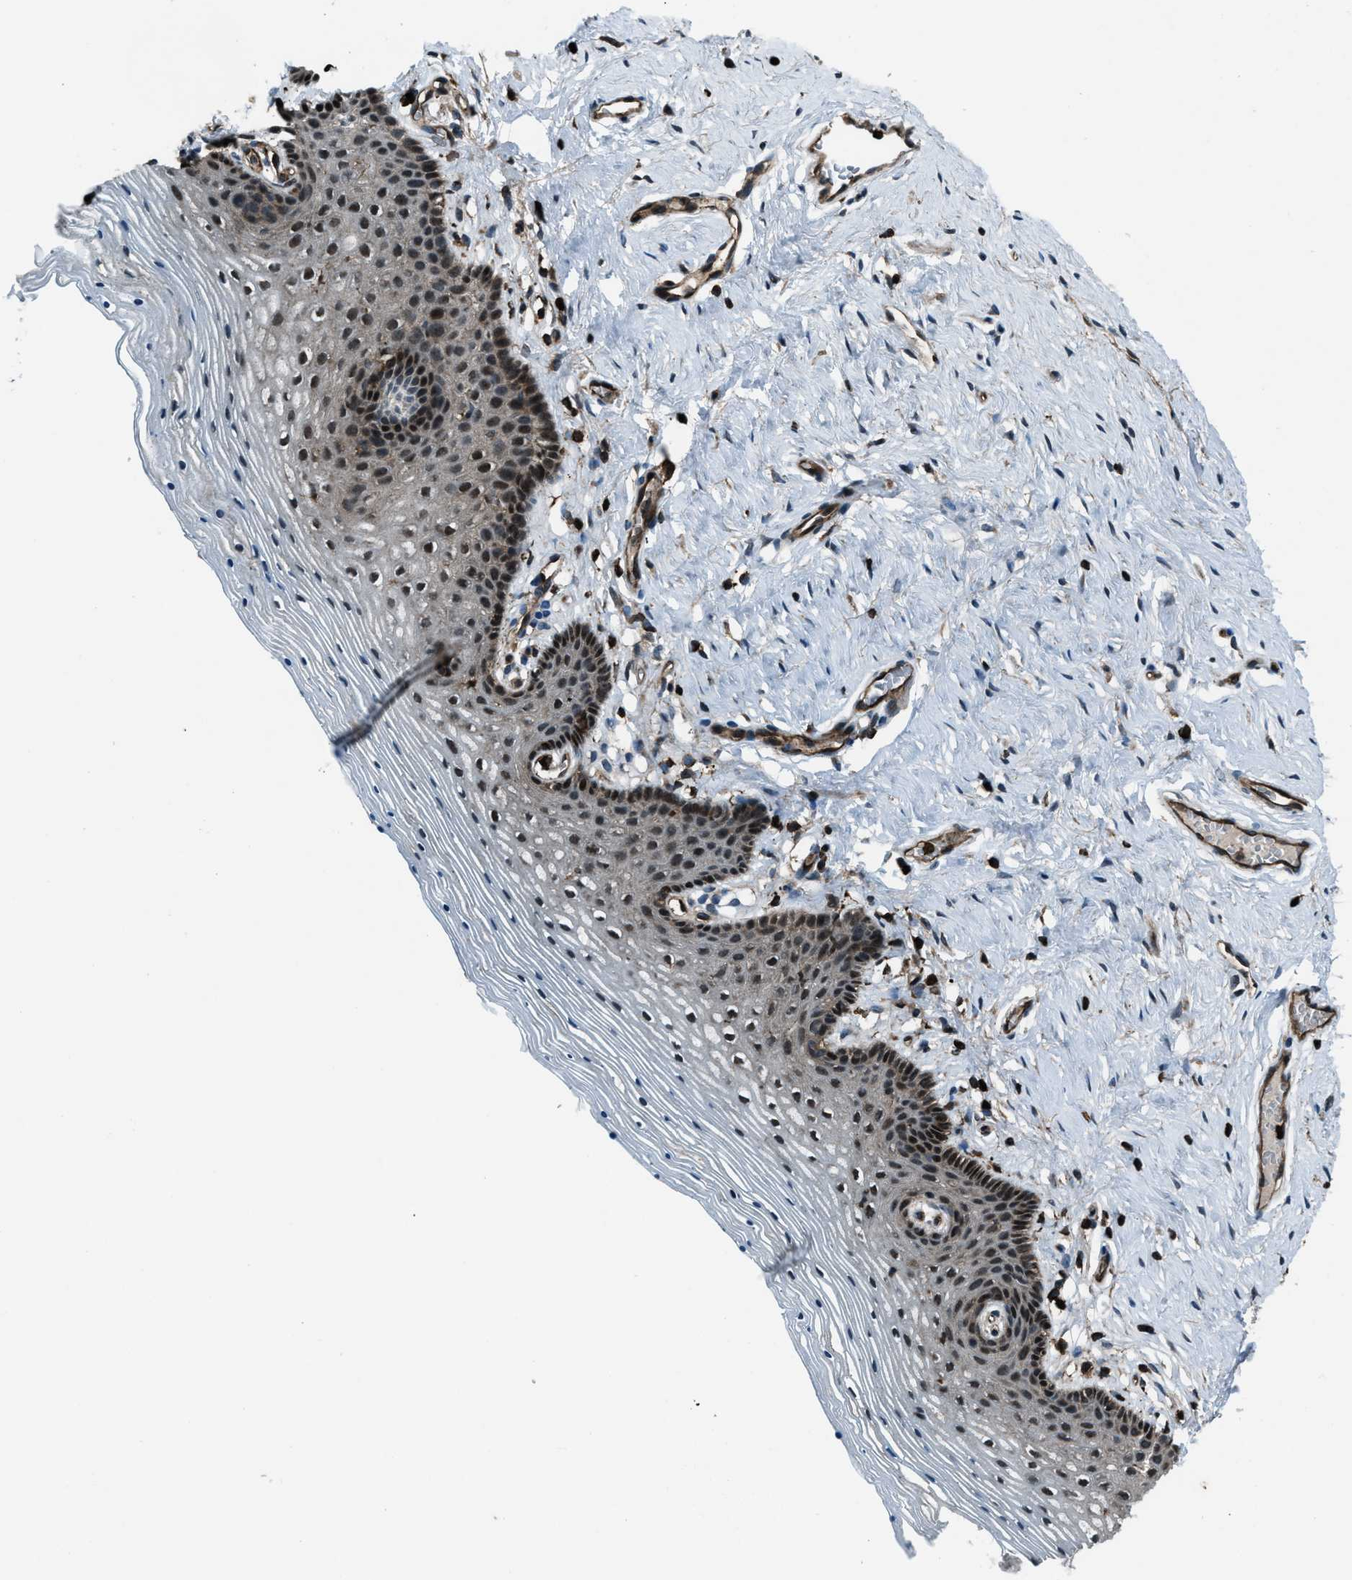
{"staining": {"intensity": "moderate", "quantity": "25%-75%", "location": "cytoplasmic/membranous,nuclear"}, "tissue": "vagina", "cell_type": "Squamous epithelial cells", "image_type": "normal", "snomed": [{"axis": "morphology", "description": "Normal tissue, NOS"}, {"axis": "topography", "description": "Vagina"}], "caption": "DAB (3,3'-diaminobenzidine) immunohistochemical staining of unremarkable vagina displays moderate cytoplasmic/membranous,nuclear protein staining in approximately 25%-75% of squamous epithelial cells. The protein is shown in brown color, while the nuclei are stained blue.", "gene": "SNX30", "patient": {"sex": "female", "age": 32}}